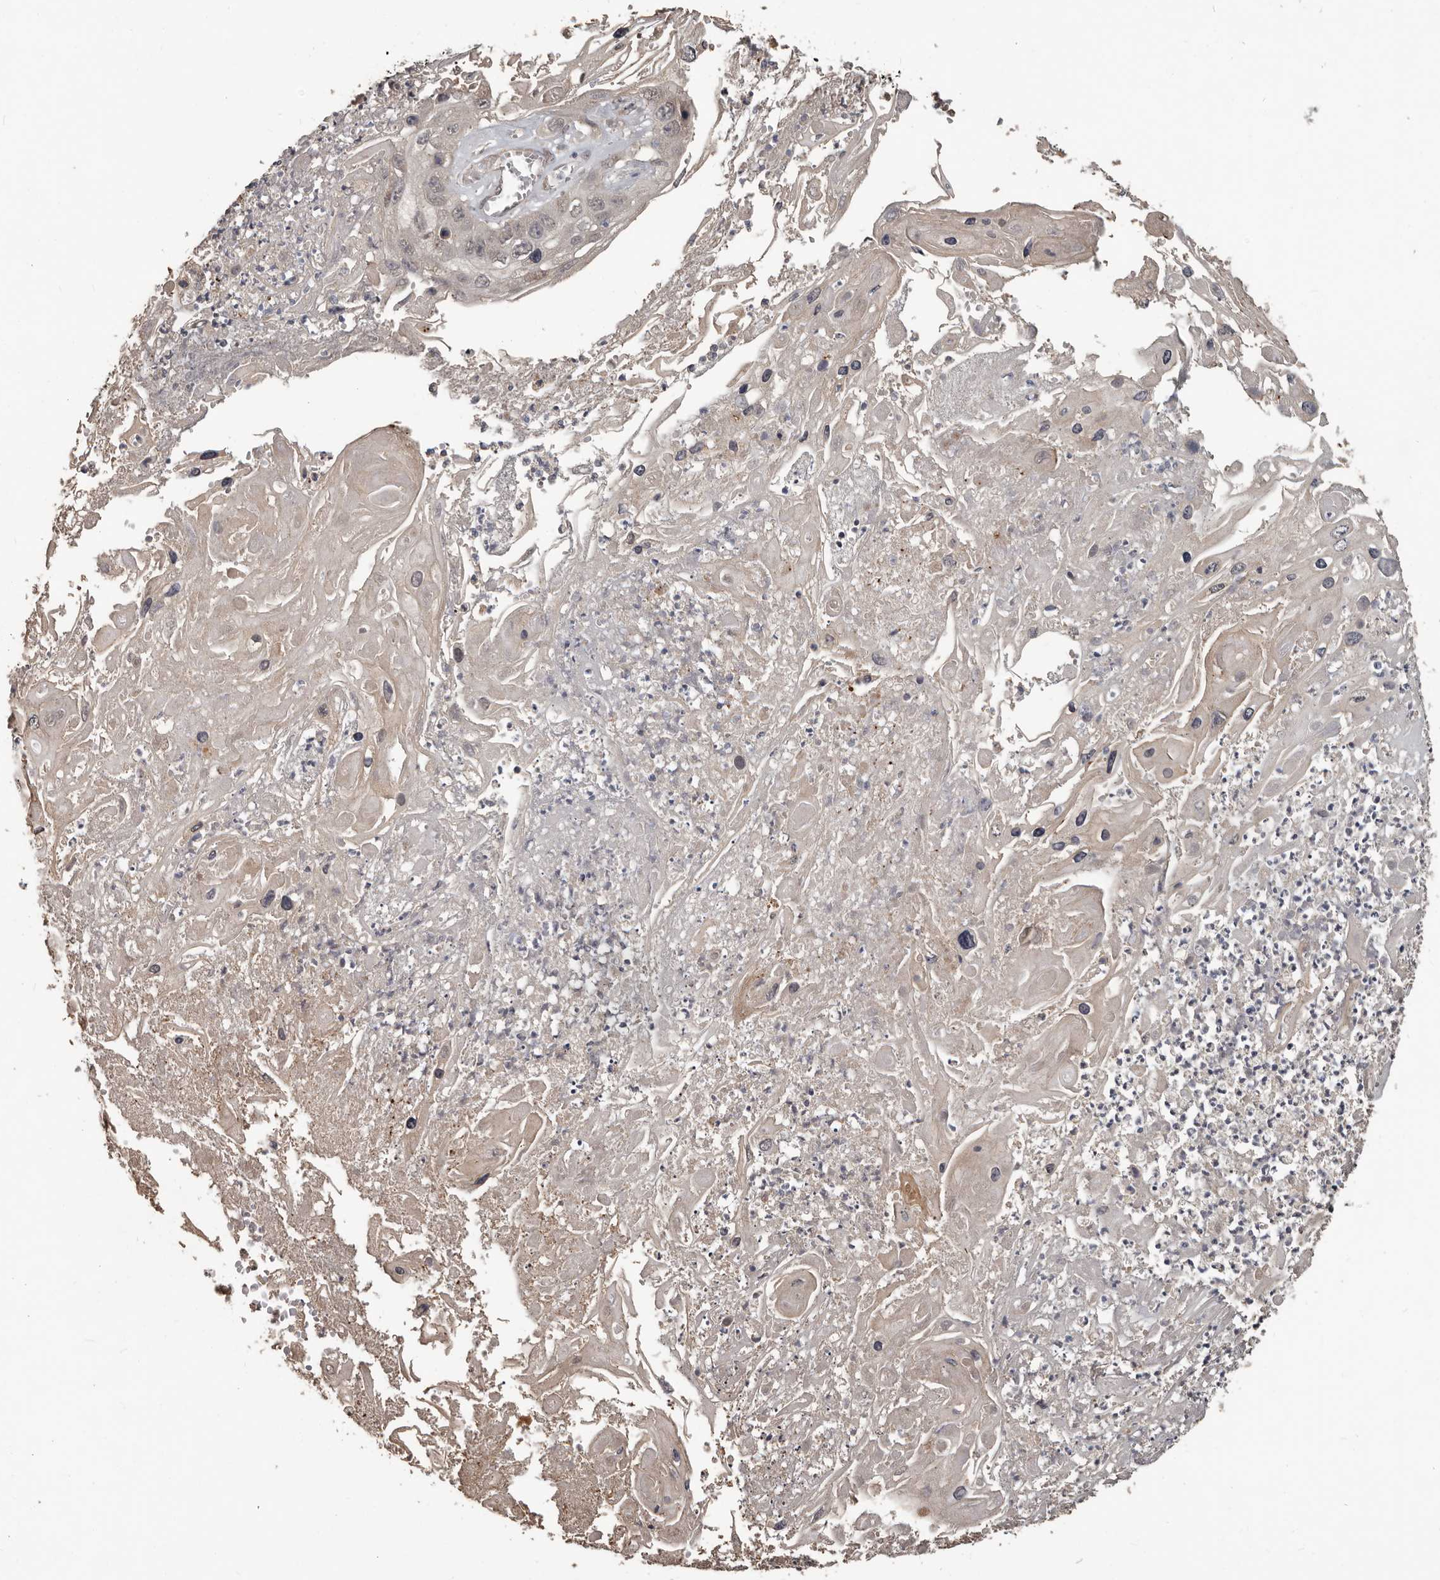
{"staining": {"intensity": "weak", "quantity": ">75%", "location": "nuclear"}, "tissue": "skin cancer", "cell_type": "Tumor cells", "image_type": "cancer", "snomed": [{"axis": "morphology", "description": "Squamous cell carcinoma, NOS"}, {"axis": "topography", "description": "Skin"}], "caption": "This is a photomicrograph of IHC staining of skin cancer (squamous cell carcinoma), which shows weak positivity in the nuclear of tumor cells.", "gene": "ZFP14", "patient": {"sex": "male", "age": 55}}